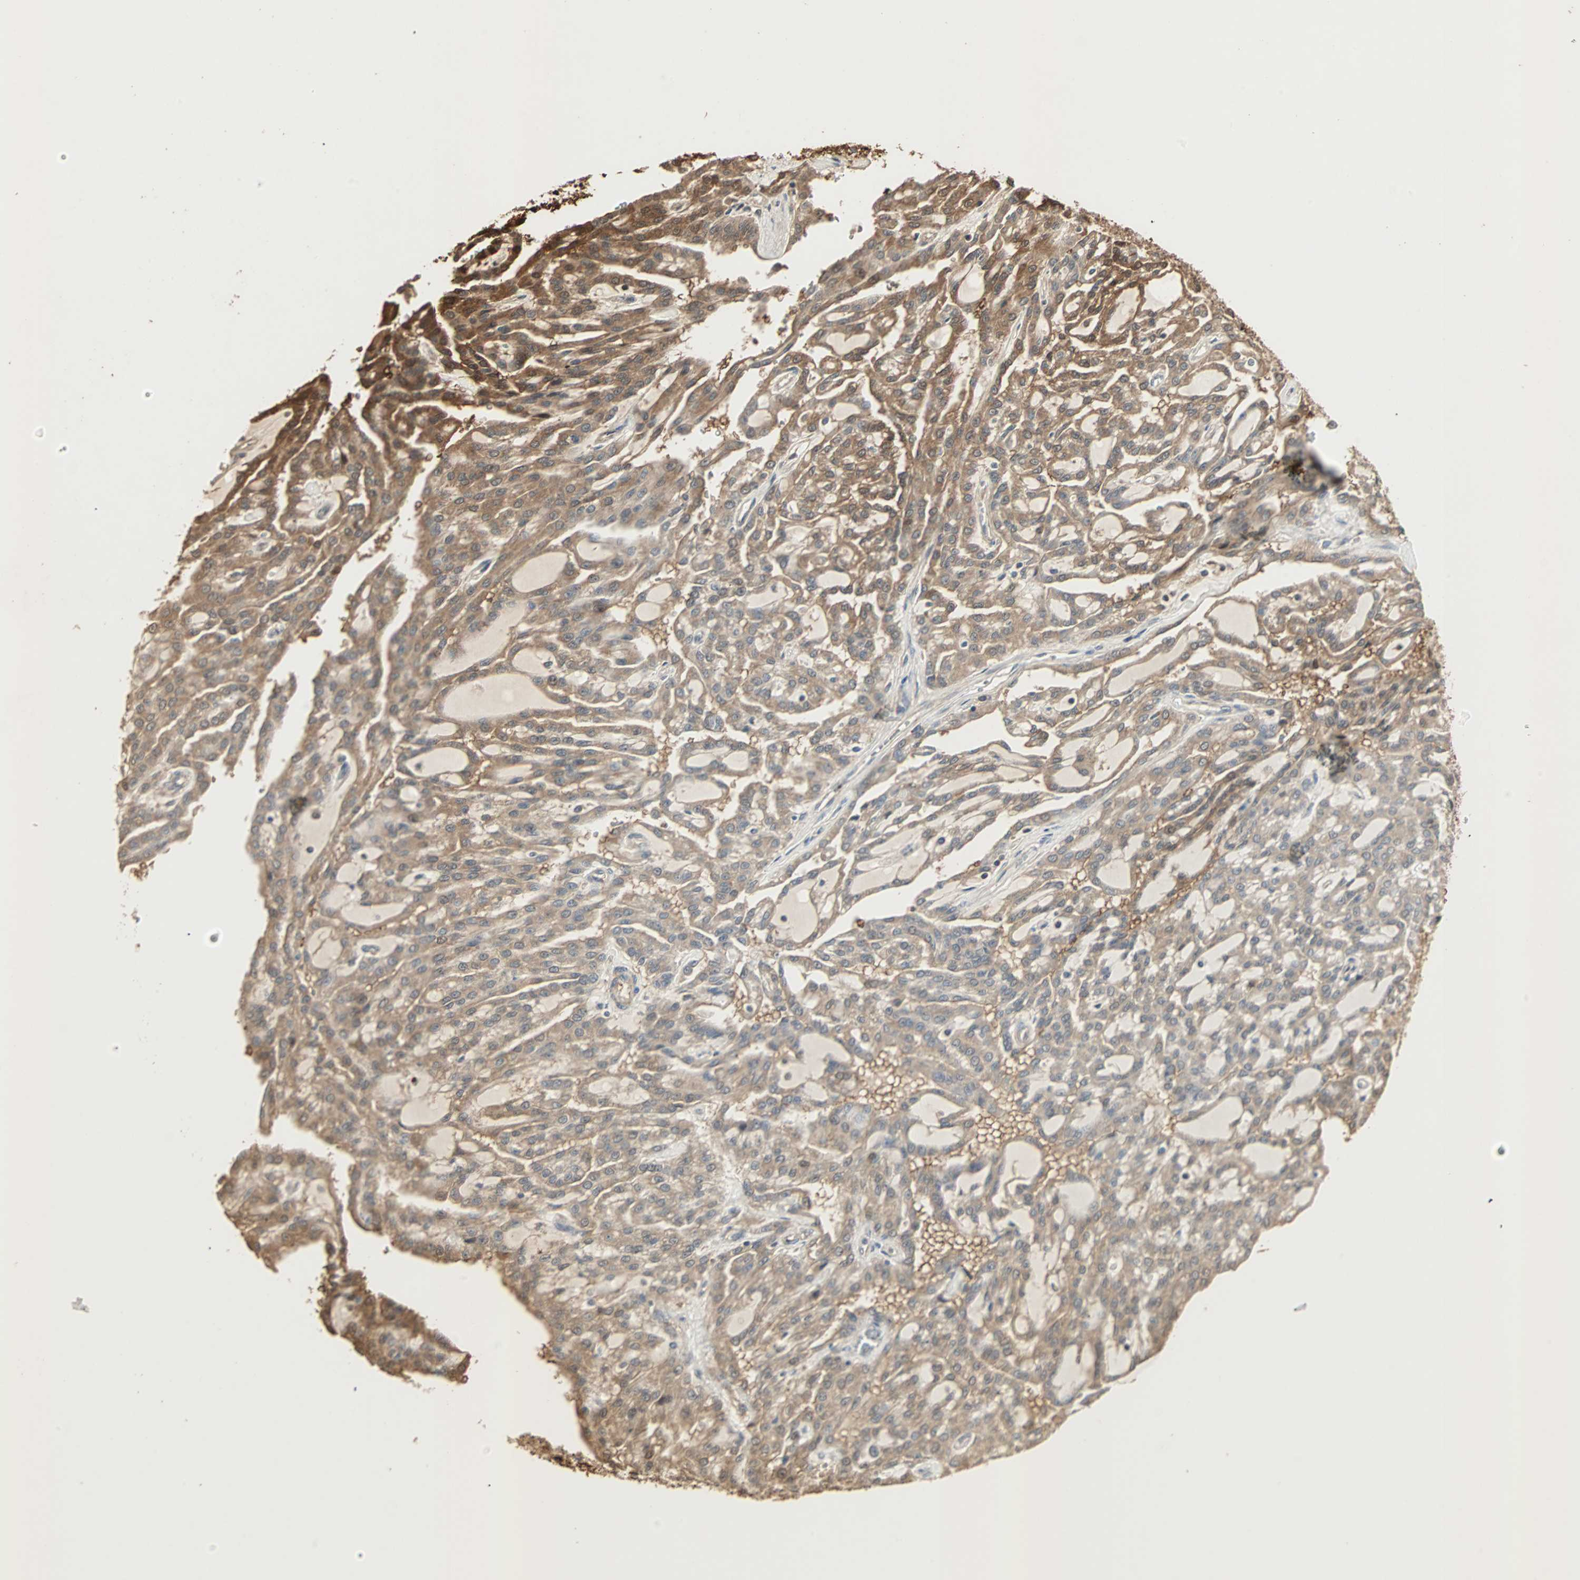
{"staining": {"intensity": "moderate", "quantity": ">75%", "location": "cytoplasmic/membranous"}, "tissue": "renal cancer", "cell_type": "Tumor cells", "image_type": "cancer", "snomed": [{"axis": "morphology", "description": "Adenocarcinoma, NOS"}, {"axis": "topography", "description": "Kidney"}], "caption": "The histopathology image shows staining of renal cancer (adenocarcinoma), revealing moderate cytoplasmic/membranous protein expression (brown color) within tumor cells. The staining is performed using DAB brown chromogen to label protein expression. The nuclei are counter-stained blue using hematoxylin.", "gene": "DRG2", "patient": {"sex": "male", "age": 63}}